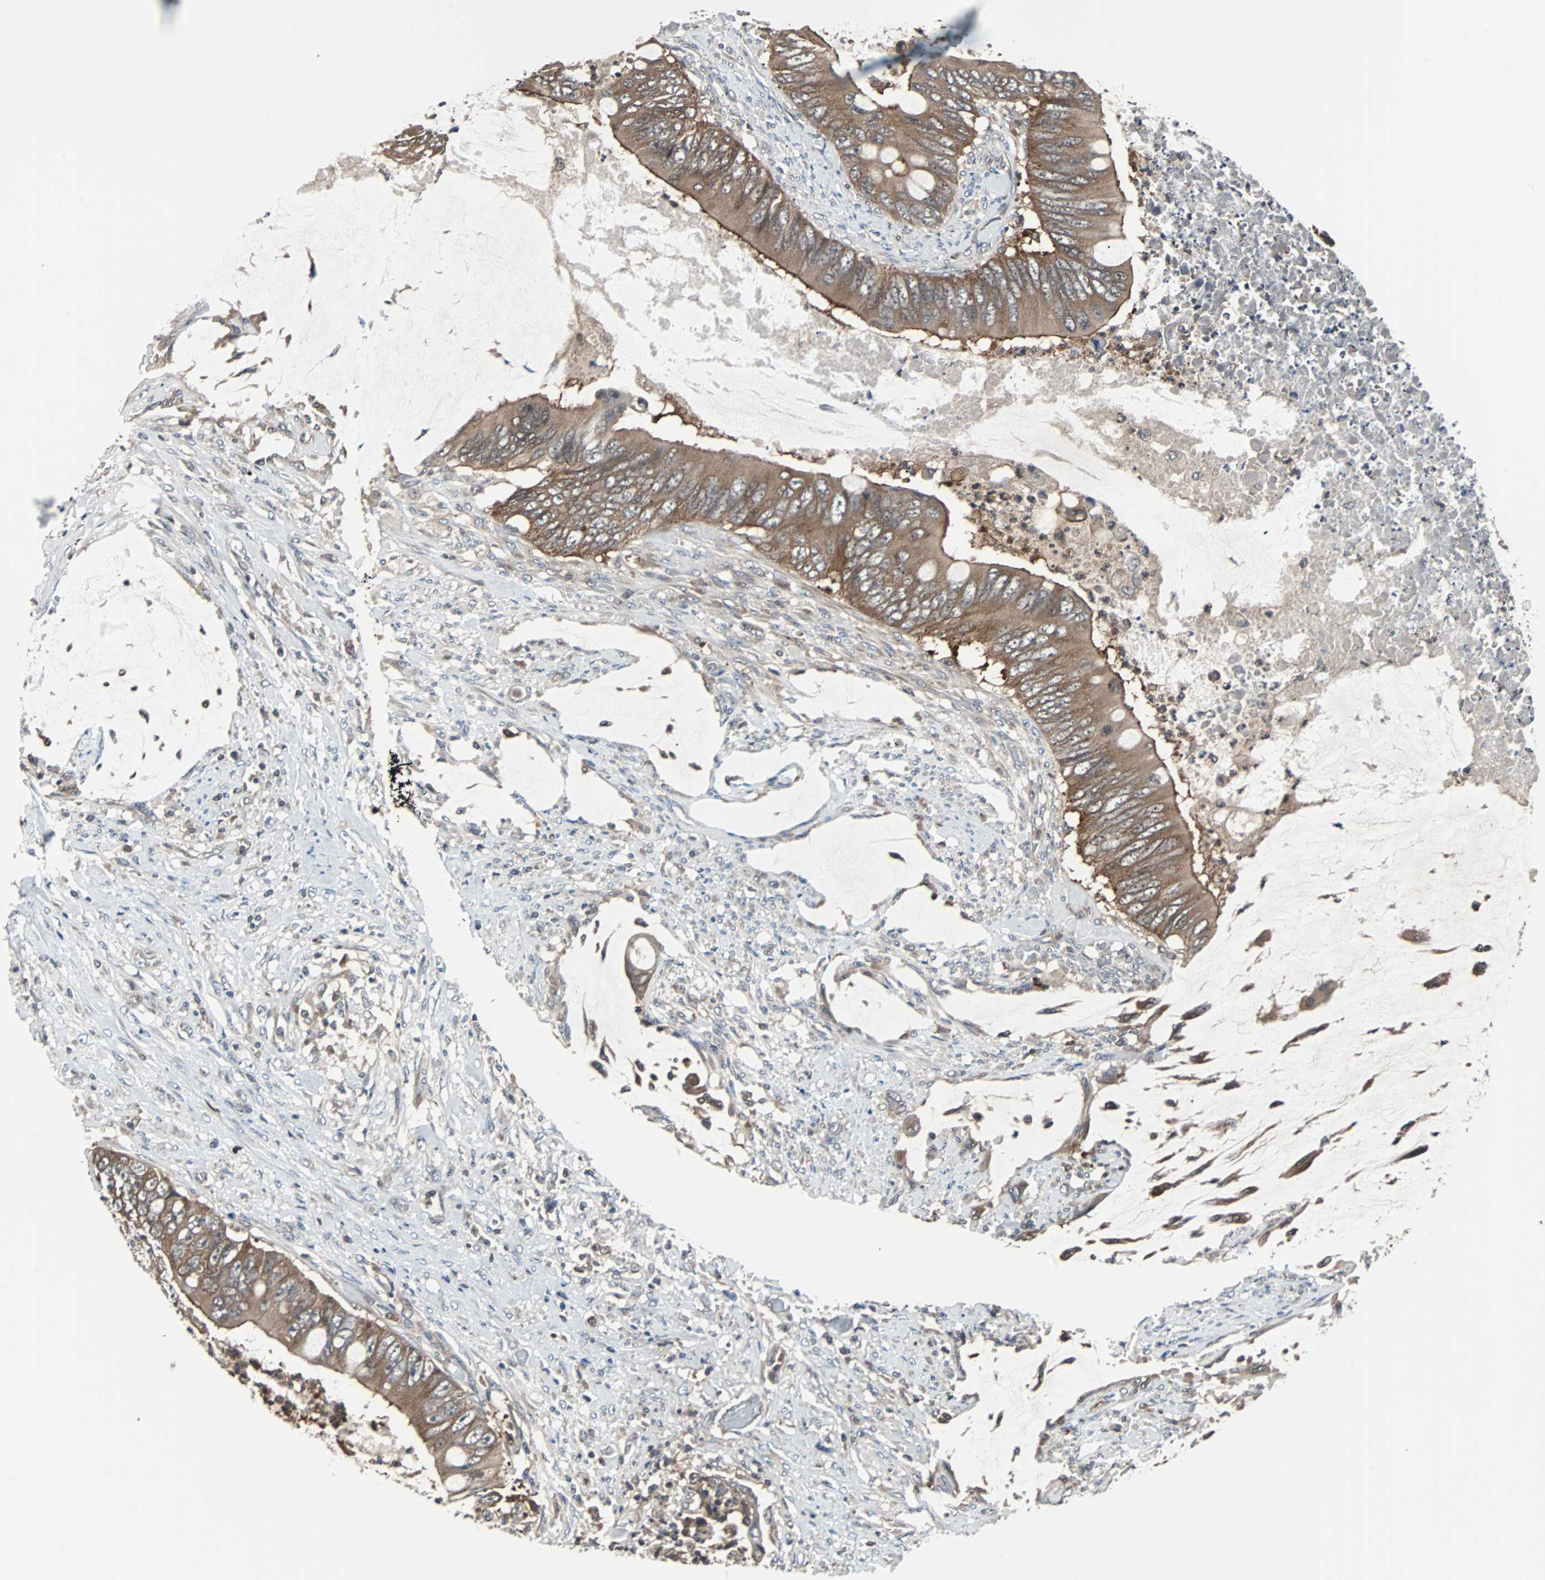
{"staining": {"intensity": "moderate", "quantity": ">75%", "location": "cytoplasmic/membranous"}, "tissue": "colorectal cancer", "cell_type": "Tumor cells", "image_type": "cancer", "snomed": [{"axis": "morphology", "description": "Adenocarcinoma, NOS"}, {"axis": "topography", "description": "Rectum"}], "caption": "Protein staining shows moderate cytoplasmic/membranous staining in about >75% of tumor cells in colorectal cancer (adenocarcinoma). (DAB (3,3'-diaminobenzidine) IHC, brown staining for protein, blue staining for nuclei).", "gene": "PAK1", "patient": {"sex": "female", "age": 77}}